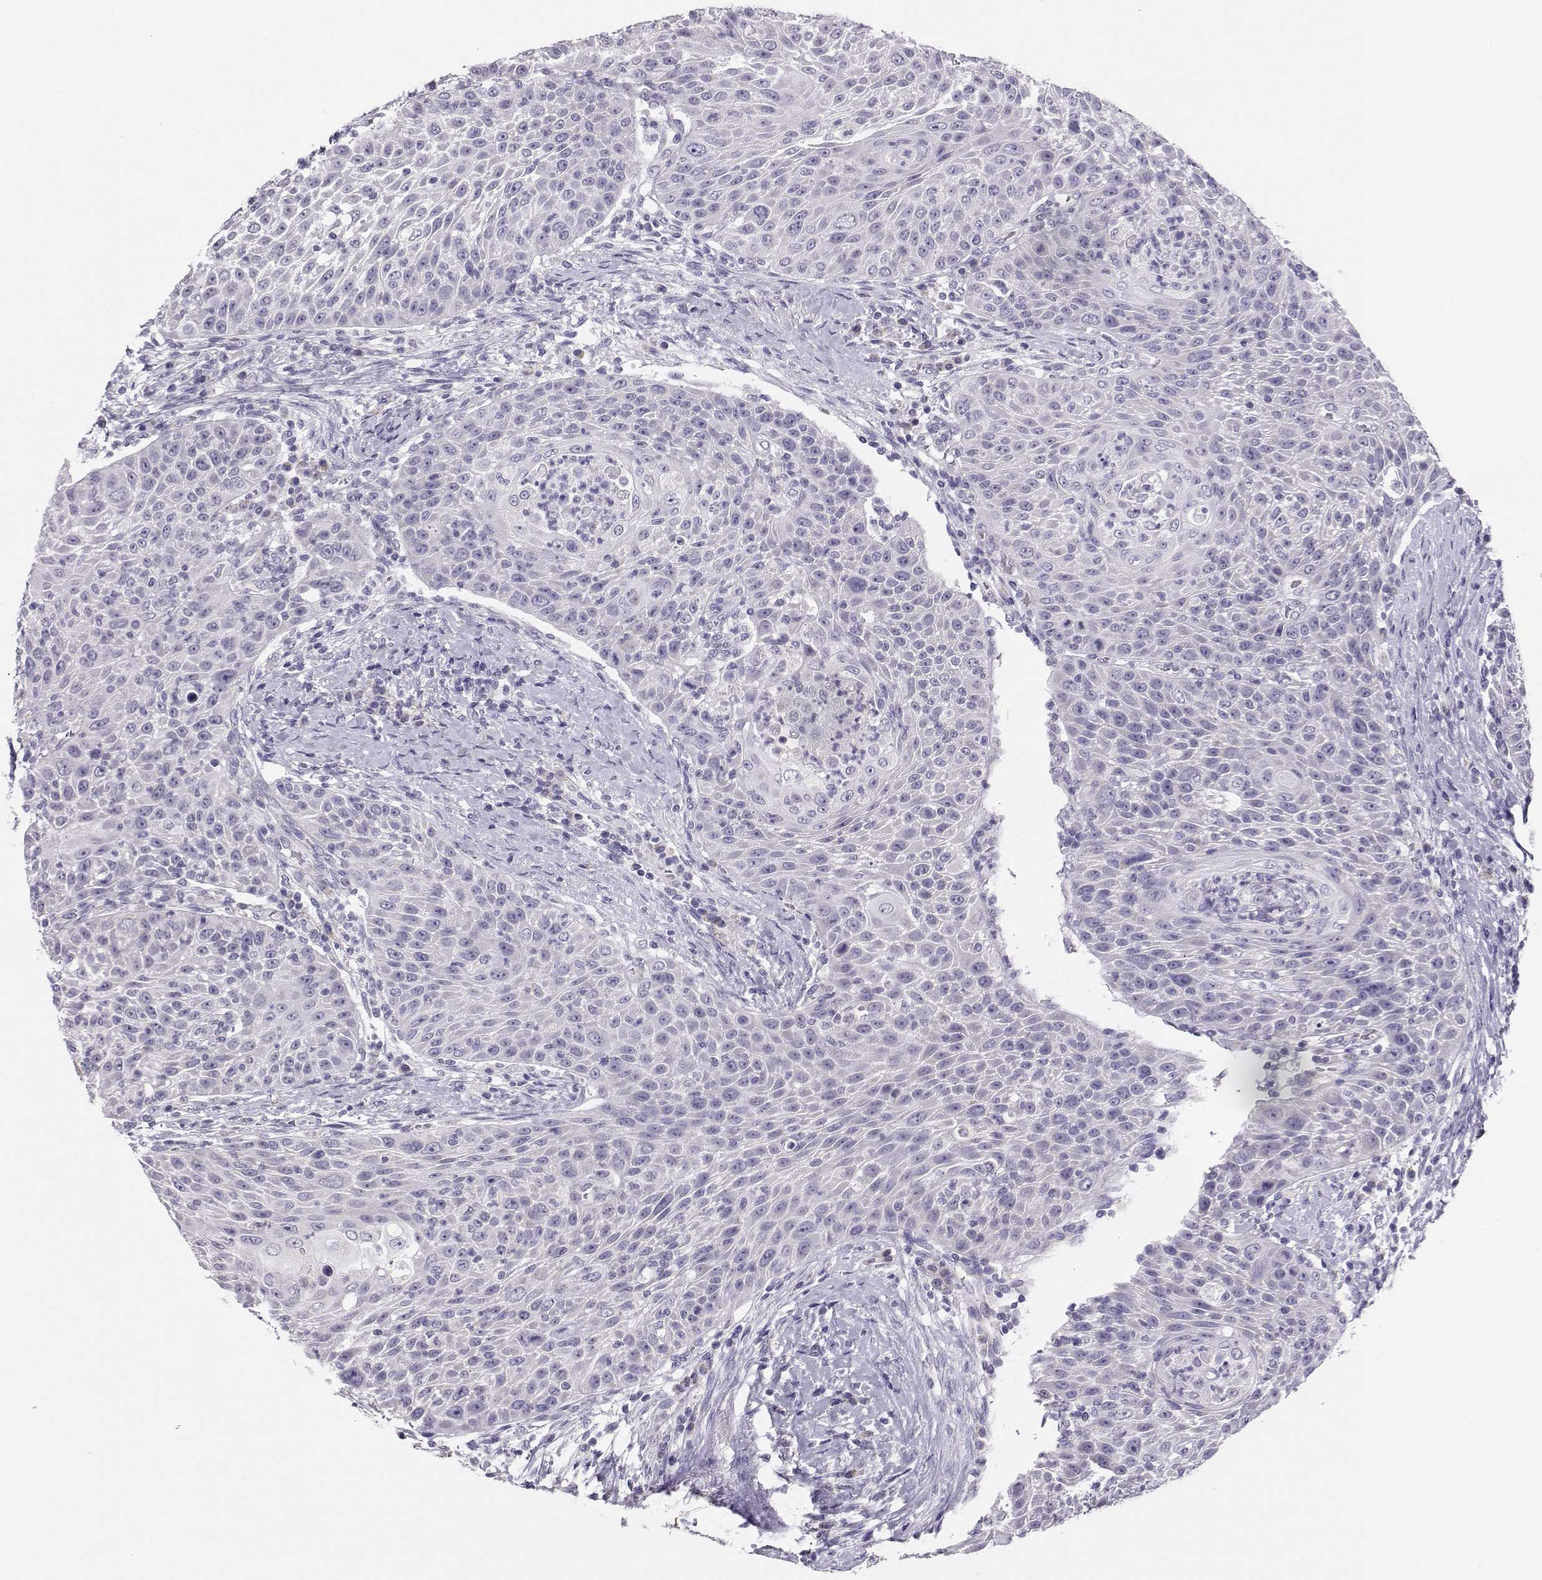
{"staining": {"intensity": "negative", "quantity": "none", "location": "none"}, "tissue": "head and neck cancer", "cell_type": "Tumor cells", "image_type": "cancer", "snomed": [{"axis": "morphology", "description": "Squamous cell carcinoma, NOS"}, {"axis": "topography", "description": "Head-Neck"}], "caption": "DAB (3,3'-diaminobenzidine) immunohistochemical staining of human head and neck cancer (squamous cell carcinoma) reveals no significant staining in tumor cells. (DAB immunohistochemistry (IHC) with hematoxylin counter stain).", "gene": "AVP", "patient": {"sex": "male", "age": 69}}